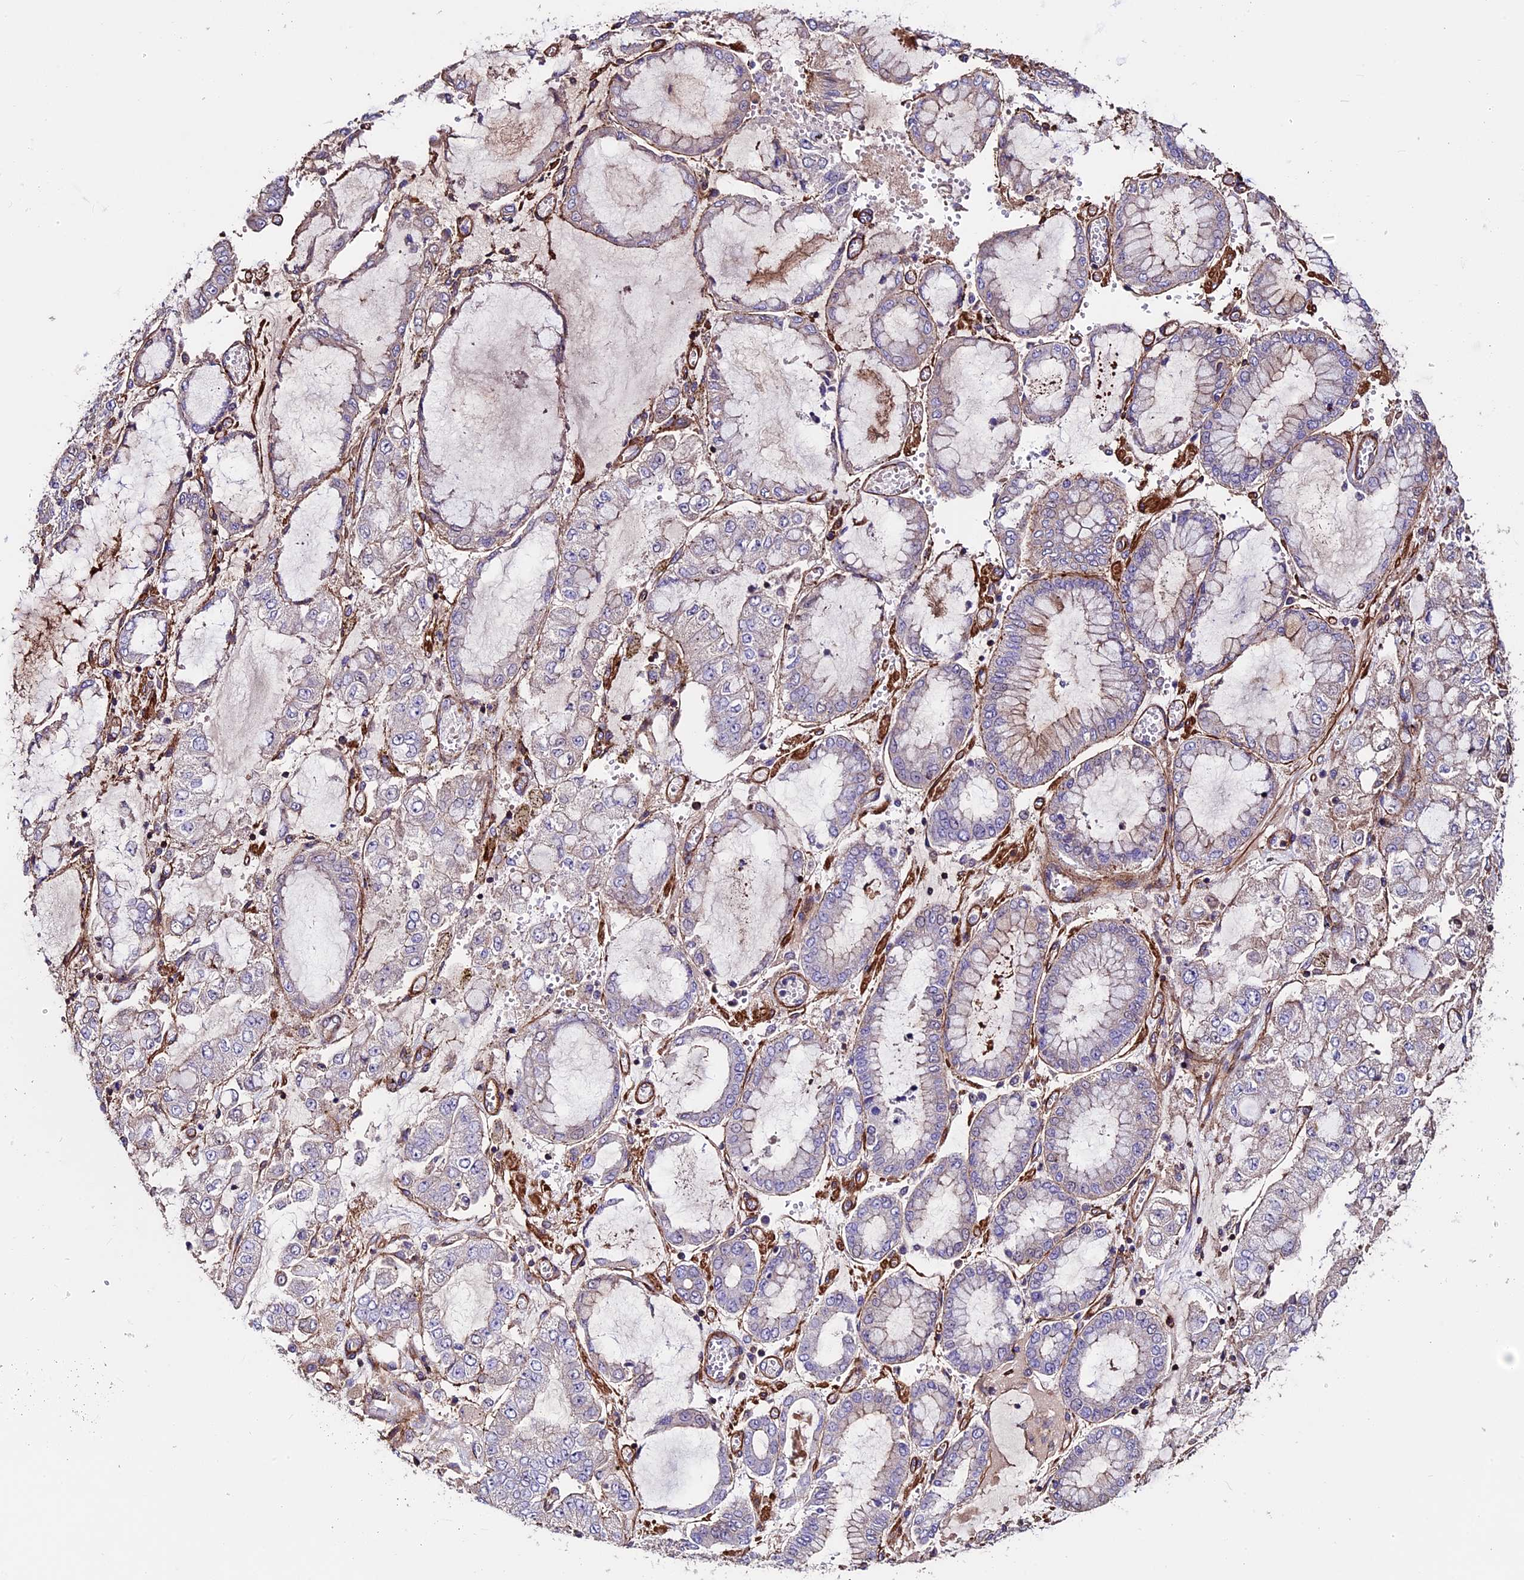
{"staining": {"intensity": "negative", "quantity": "none", "location": "none"}, "tissue": "stomach cancer", "cell_type": "Tumor cells", "image_type": "cancer", "snomed": [{"axis": "morphology", "description": "Adenocarcinoma, NOS"}, {"axis": "topography", "description": "Stomach"}], "caption": "DAB (3,3'-diaminobenzidine) immunohistochemical staining of stomach cancer exhibits no significant staining in tumor cells.", "gene": "EVA1B", "patient": {"sex": "male", "age": 76}}